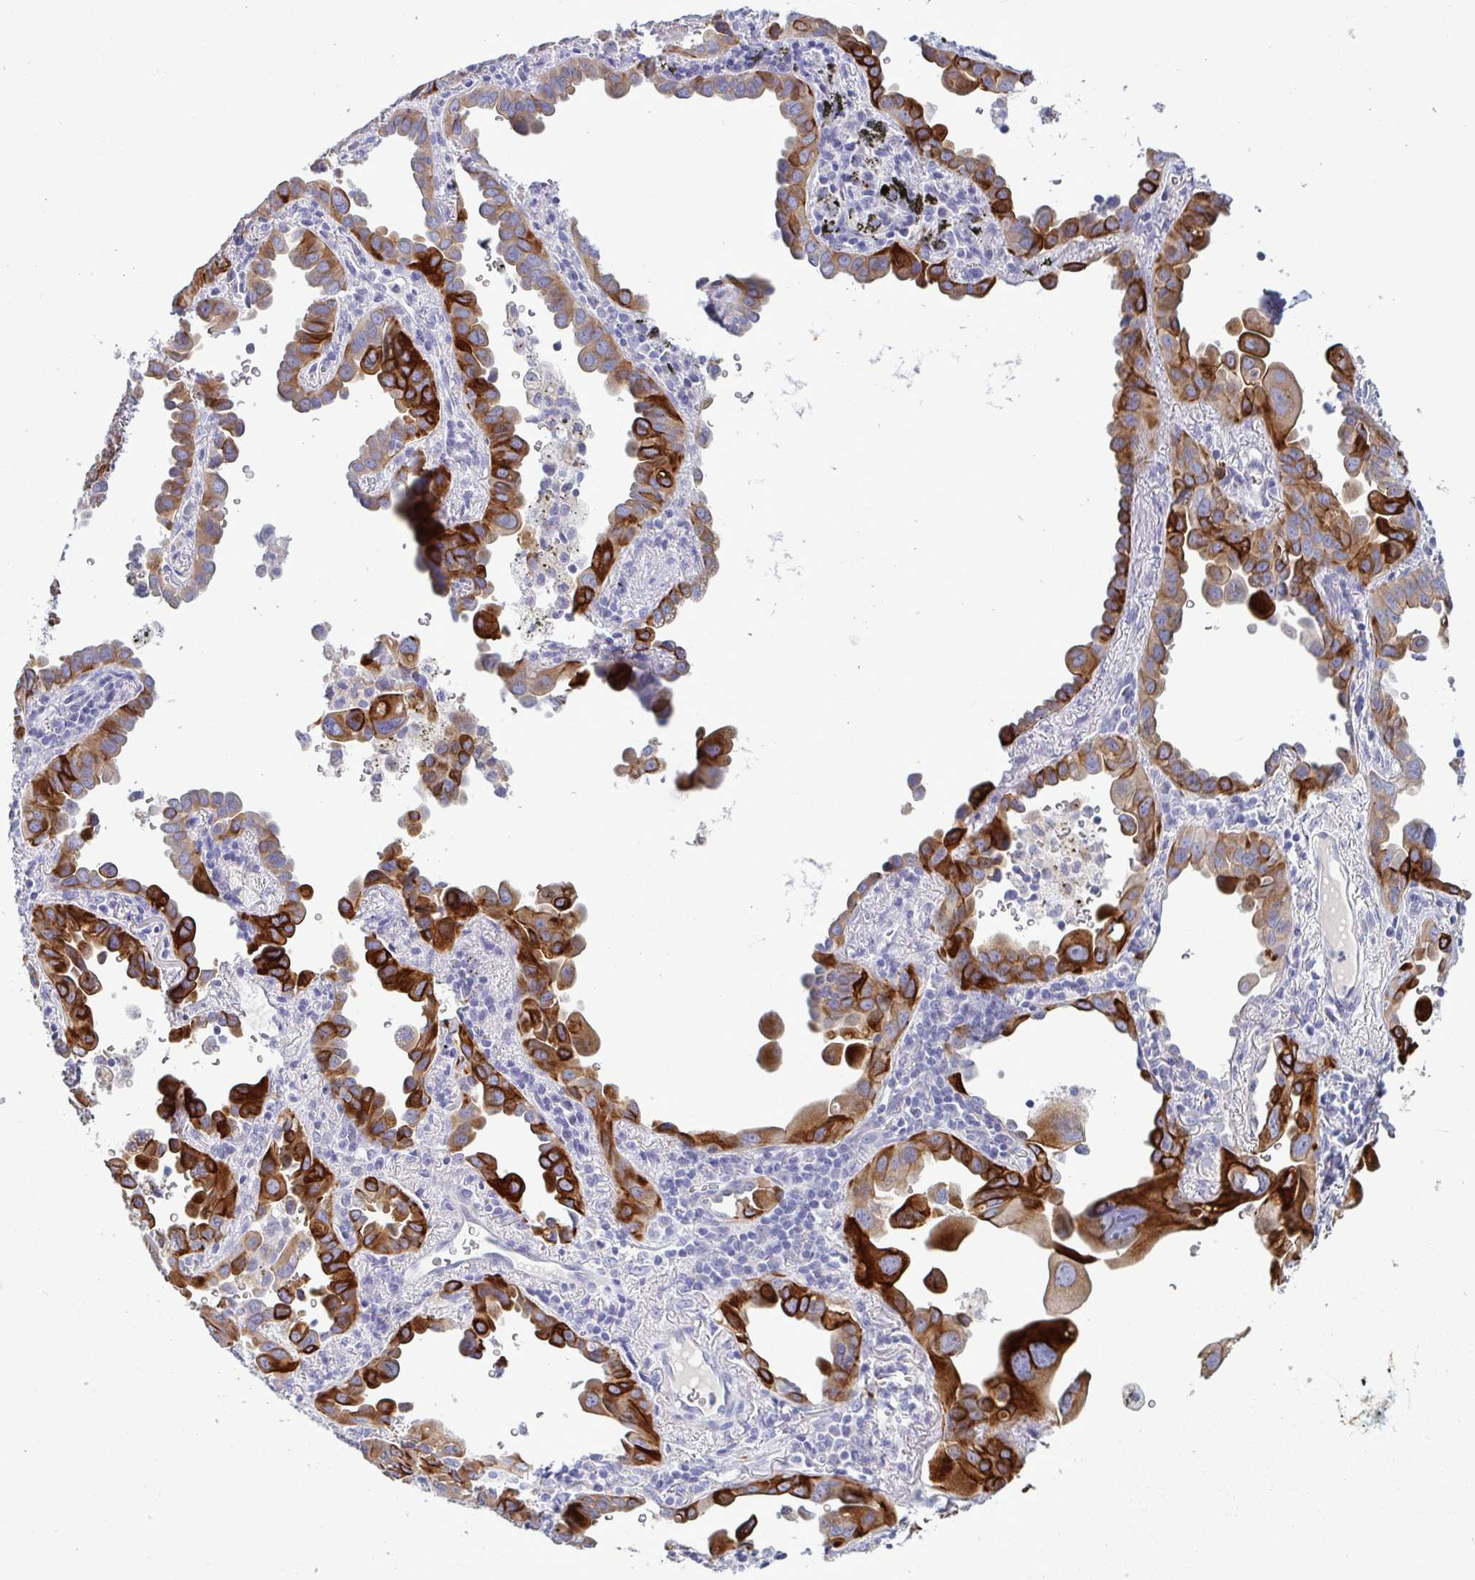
{"staining": {"intensity": "strong", "quantity": "25%-75%", "location": "cytoplasmic/membranous"}, "tissue": "lung cancer", "cell_type": "Tumor cells", "image_type": "cancer", "snomed": [{"axis": "morphology", "description": "Adenocarcinoma, NOS"}, {"axis": "topography", "description": "Lung"}], "caption": "Immunohistochemistry (IHC) staining of lung cancer, which shows high levels of strong cytoplasmic/membranous expression in about 25%-75% of tumor cells indicating strong cytoplasmic/membranous protein positivity. The staining was performed using DAB (3,3'-diaminobenzidine) (brown) for protein detection and nuclei were counterstained in hematoxylin (blue).", "gene": "TAS2R38", "patient": {"sex": "male", "age": 68}}